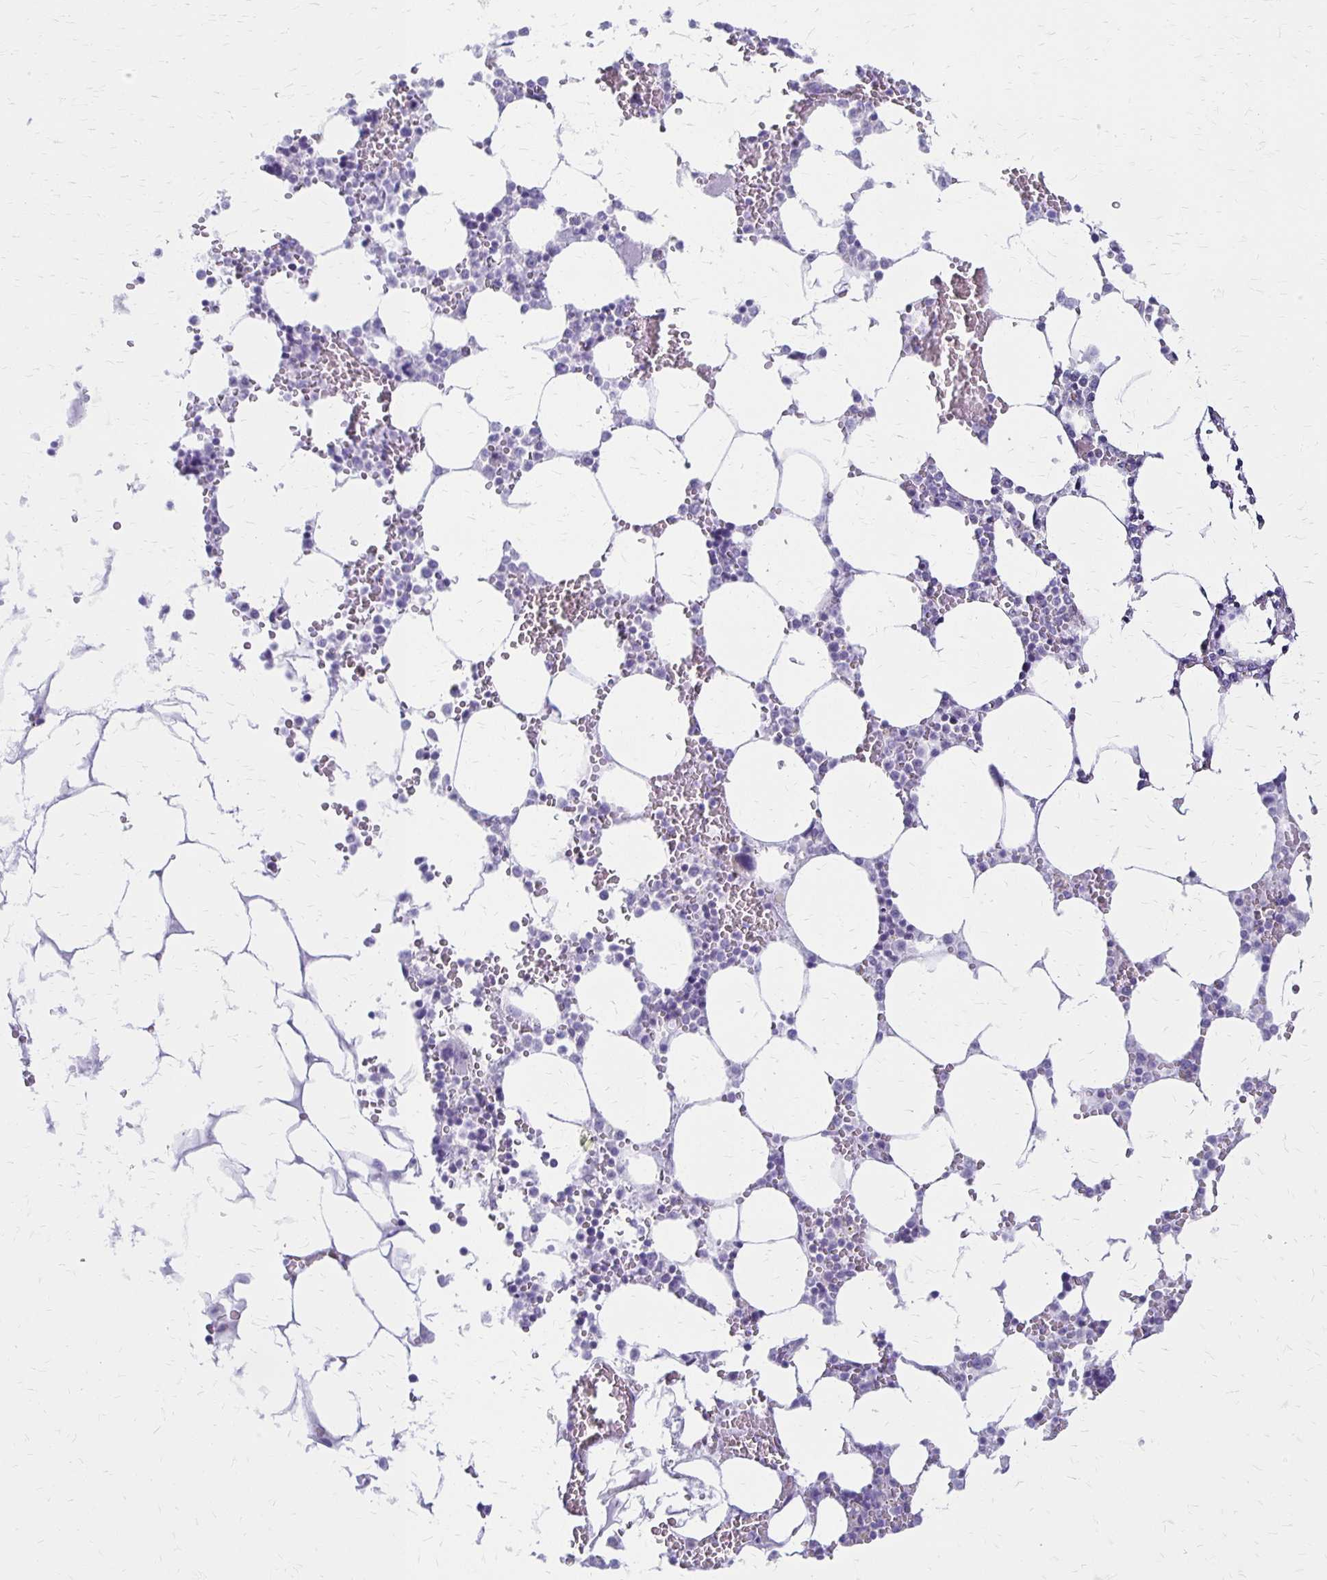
{"staining": {"intensity": "negative", "quantity": "none", "location": "none"}, "tissue": "bone marrow", "cell_type": "Hematopoietic cells", "image_type": "normal", "snomed": [{"axis": "morphology", "description": "Normal tissue, NOS"}, {"axis": "topography", "description": "Bone marrow"}], "caption": "IHC histopathology image of benign bone marrow: bone marrow stained with DAB (3,3'-diaminobenzidine) shows no significant protein staining in hematopoietic cells.", "gene": "IVL", "patient": {"sex": "male", "age": 64}}